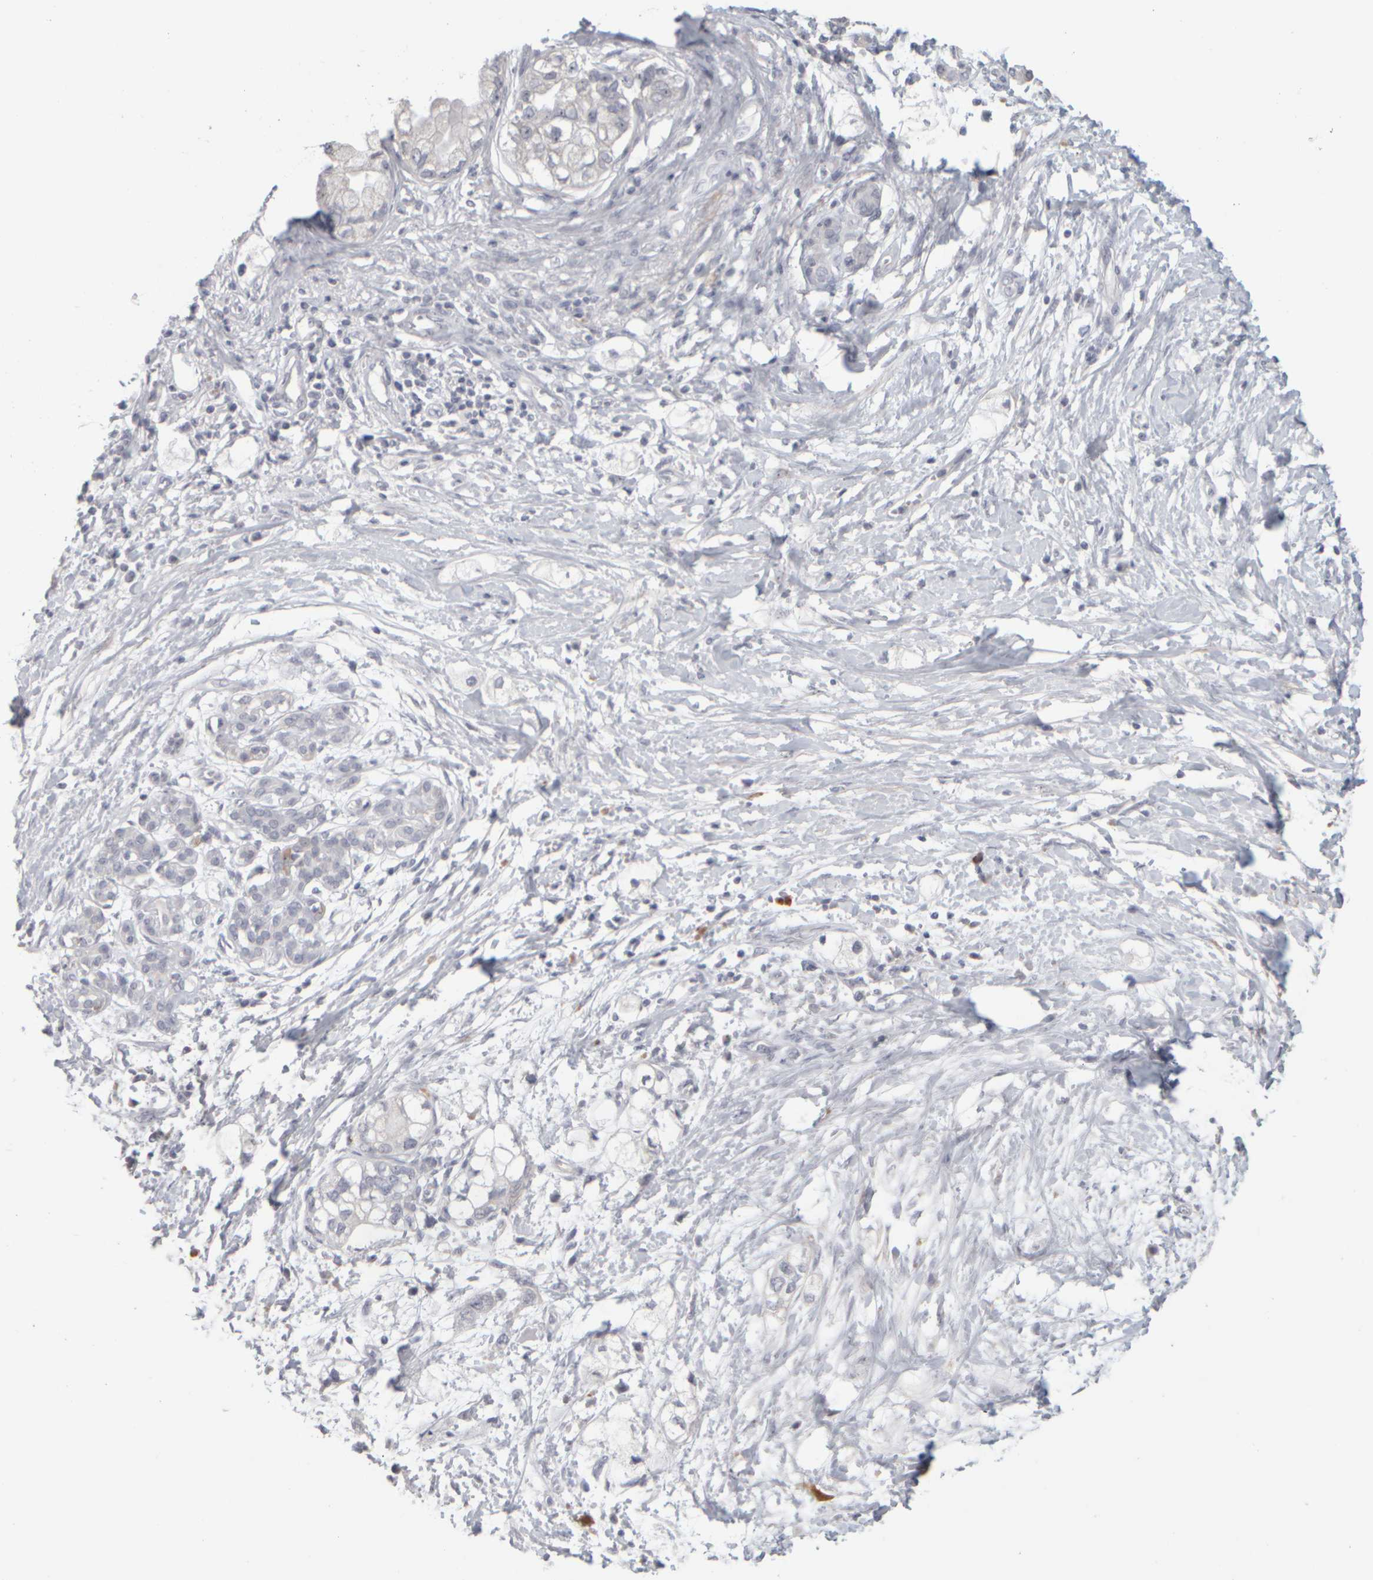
{"staining": {"intensity": "negative", "quantity": "none", "location": "none"}, "tissue": "pancreatic cancer", "cell_type": "Tumor cells", "image_type": "cancer", "snomed": [{"axis": "morphology", "description": "Adenocarcinoma, NOS"}, {"axis": "topography", "description": "Pancreas"}], "caption": "A high-resolution micrograph shows IHC staining of pancreatic cancer (adenocarcinoma), which exhibits no significant staining in tumor cells.", "gene": "DCXR", "patient": {"sex": "male", "age": 74}}